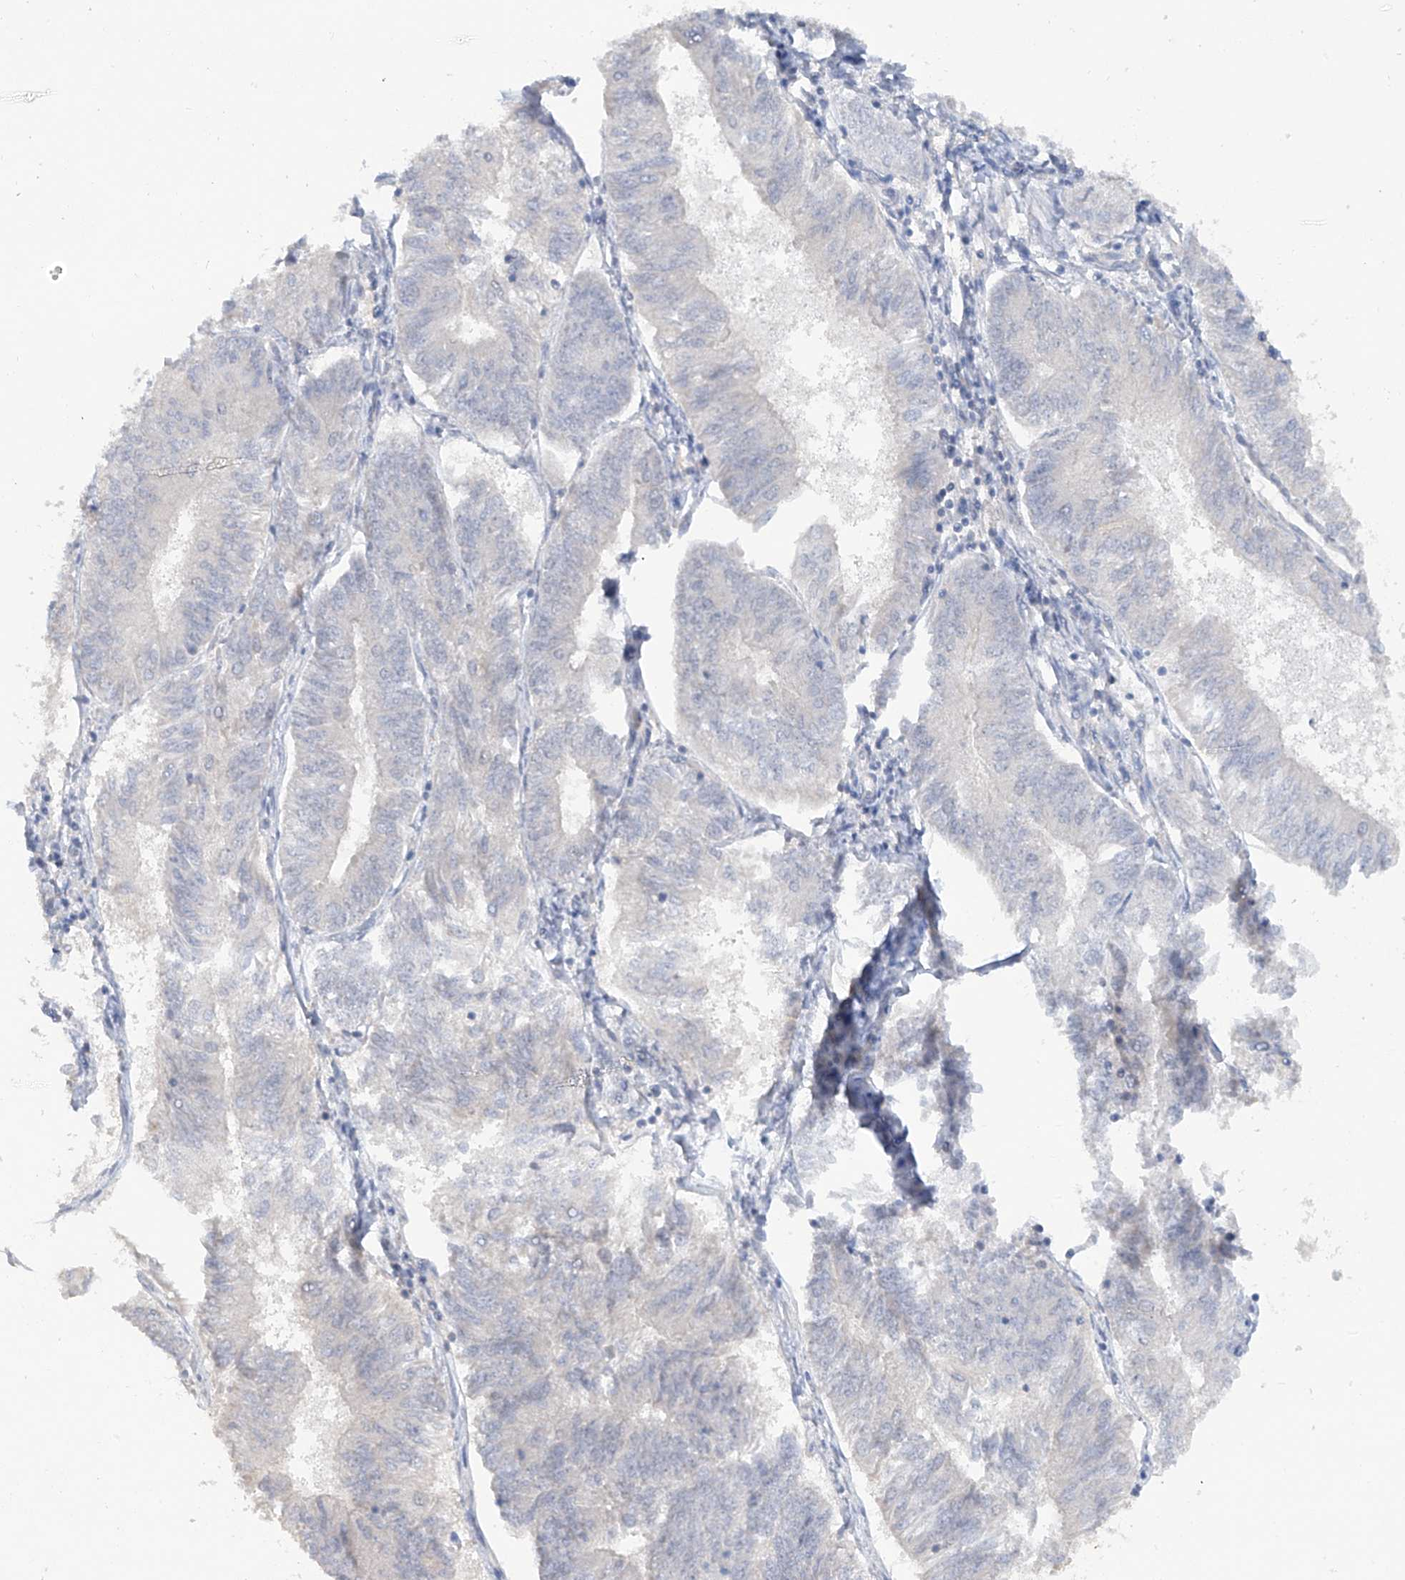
{"staining": {"intensity": "negative", "quantity": "none", "location": "none"}, "tissue": "endometrial cancer", "cell_type": "Tumor cells", "image_type": "cancer", "snomed": [{"axis": "morphology", "description": "Adenocarcinoma, NOS"}, {"axis": "topography", "description": "Endometrium"}], "caption": "Immunohistochemistry of endometrial cancer (adenocarcinoma) demonstrates no staining in tumor cells. (Immunohistochemistry, brightfield microscopy, high magnification).", "gene": "HAS3", "patient": {"sex": "female", "age": 58}}